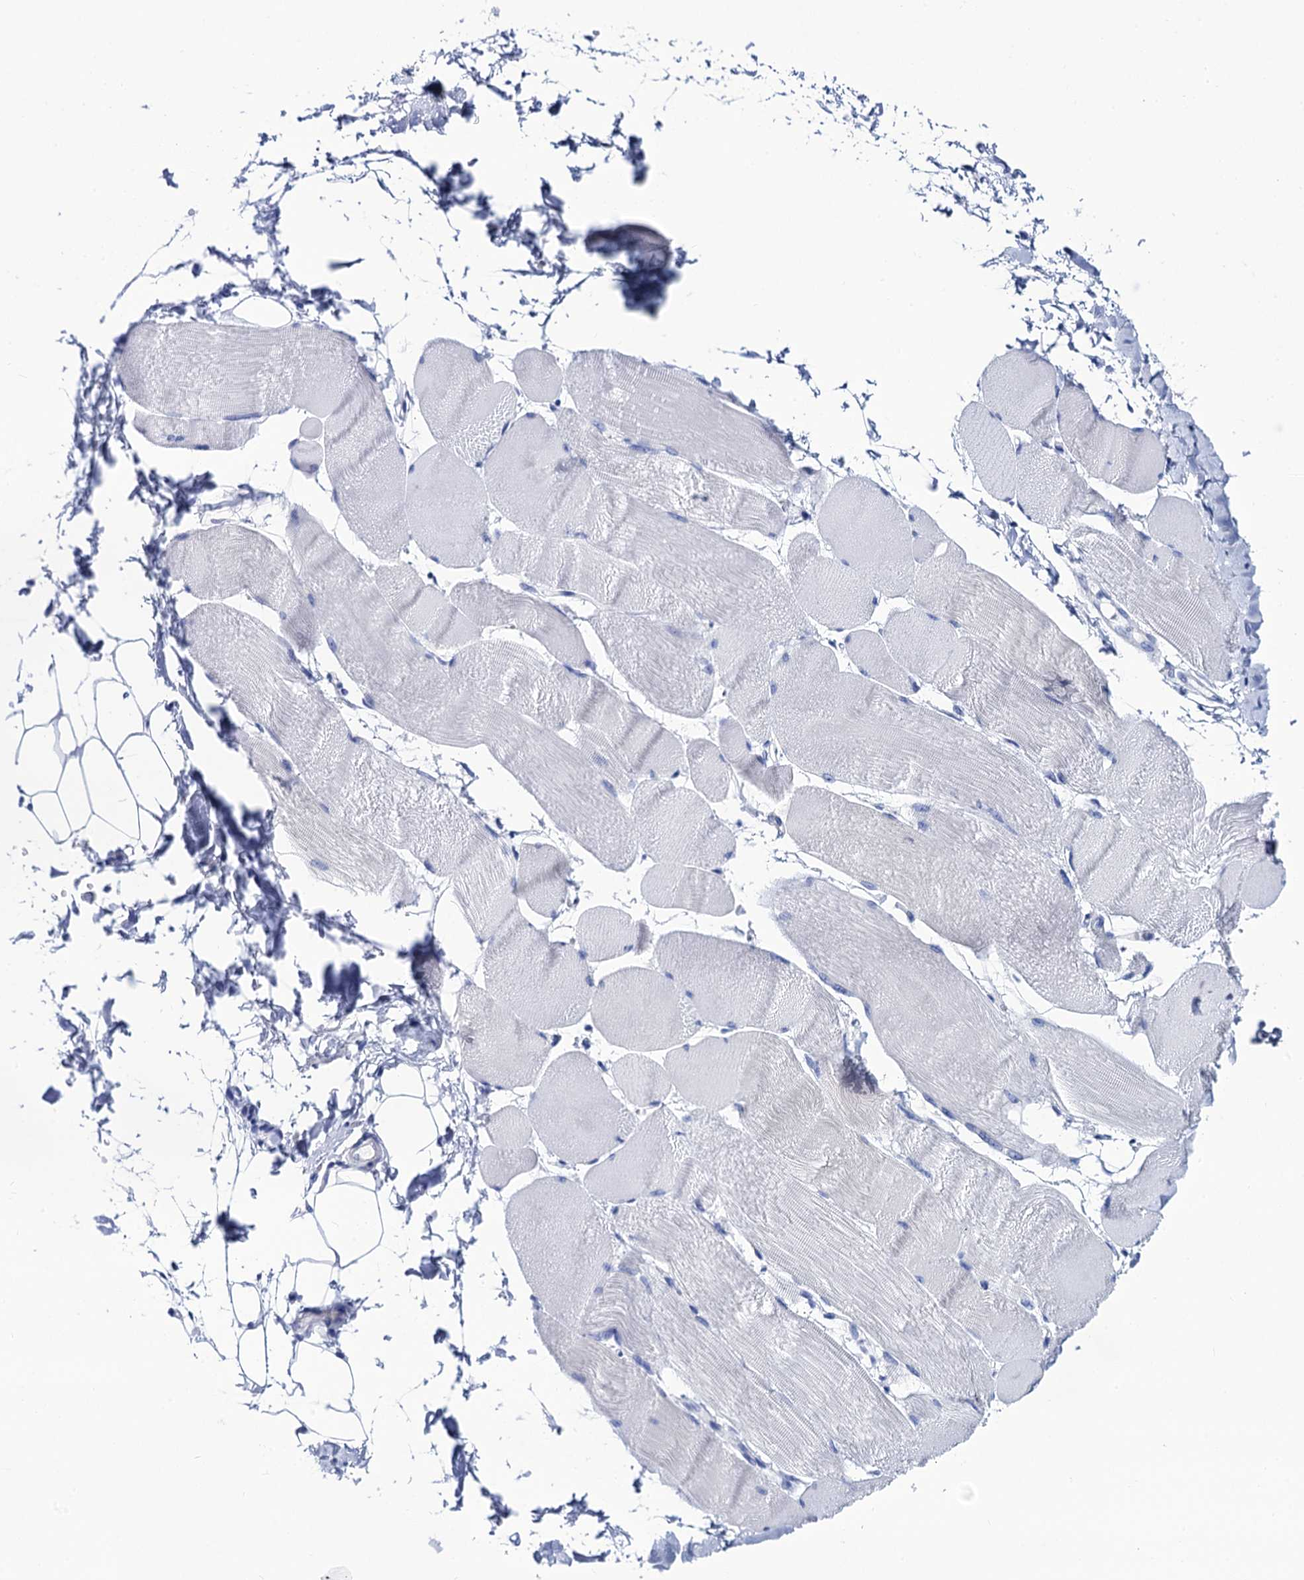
{"staining": {"intensity": "negative", "quantity": "none", "location": "none"}, "tissue": "skeletal muscle", "cell_type": "Myocytes", "image_type": "normal", "snomed": [{"axis": "morphology", "description": "Normal tissue, NOS"}, {"axis": "morphology", "description": "Basal cell carcinoma"}, {"axis": "topography", "description": "Skeletal muscle"}], "caption": "An immunohistochemistry histopathology image of unremarkable skeletal muscle is shown. There is no staining in myocytes of skeletal muscle. Brightfield microscopy of immunohistochemistry stained with DAB (brown) and hematoxylin (blue), captured at high magnification.", "gene": "RAB3IP", "patient": {"sex": "female", "age": 64}}